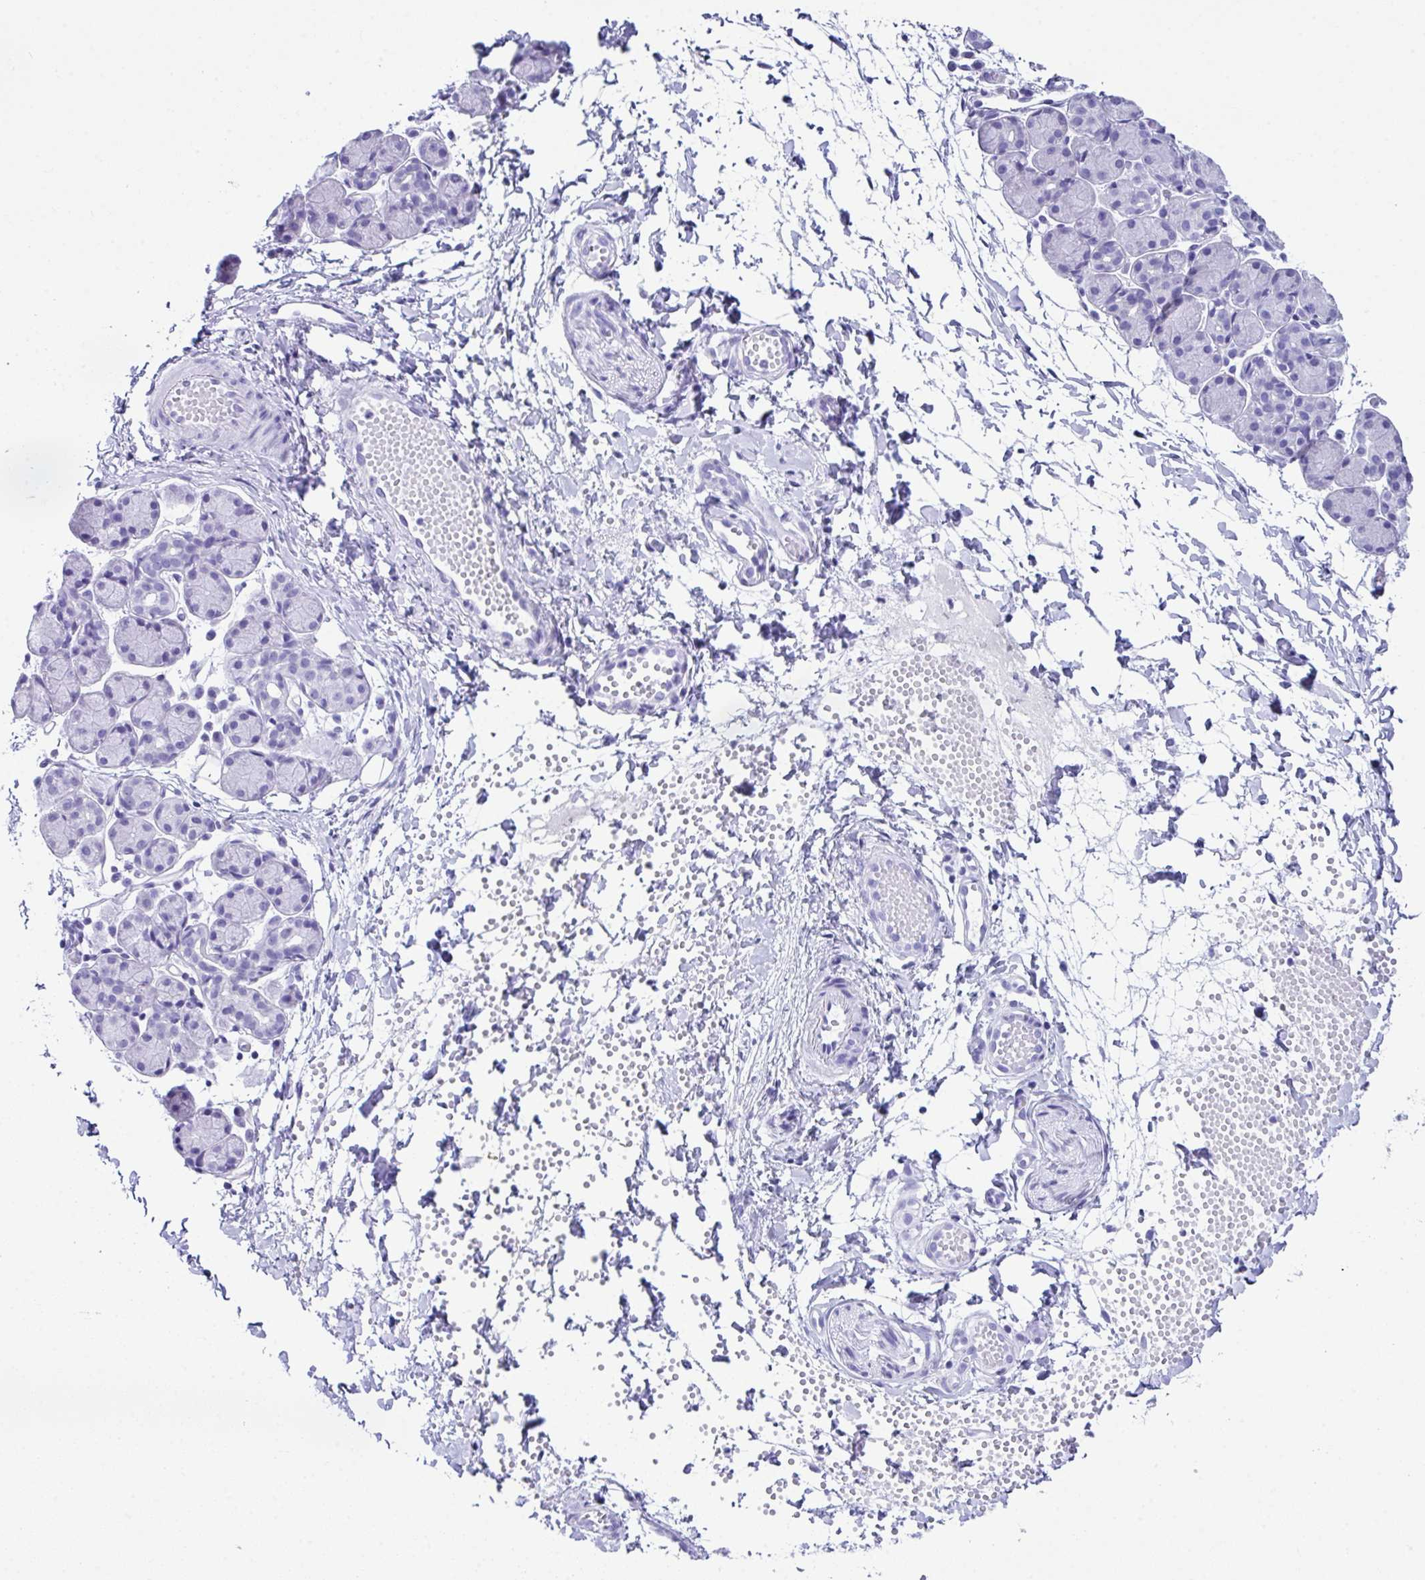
{"staining": {"intensity": "negative", "quantity": "none", "location": "none"}, "tissue": "salivary gland", "cell_type": "Glandular cells", "image_type": "normal", "snomed": [{"axis": "morphology", "description": "Normal tissue, NOS"}, {"axis": "morphology", "description": "Inflammation, NOS"}, {"axis": "topography", "description": "Lymph node"}, {"axis": "topography", "description": "Salivary gland"}], "caption": "Immunohistochemistry (IHC) of normal salivary gland displays no expression in glandular cells.", "gene": "LGALS4", "patient": {"sex": "male", "age": 3}}